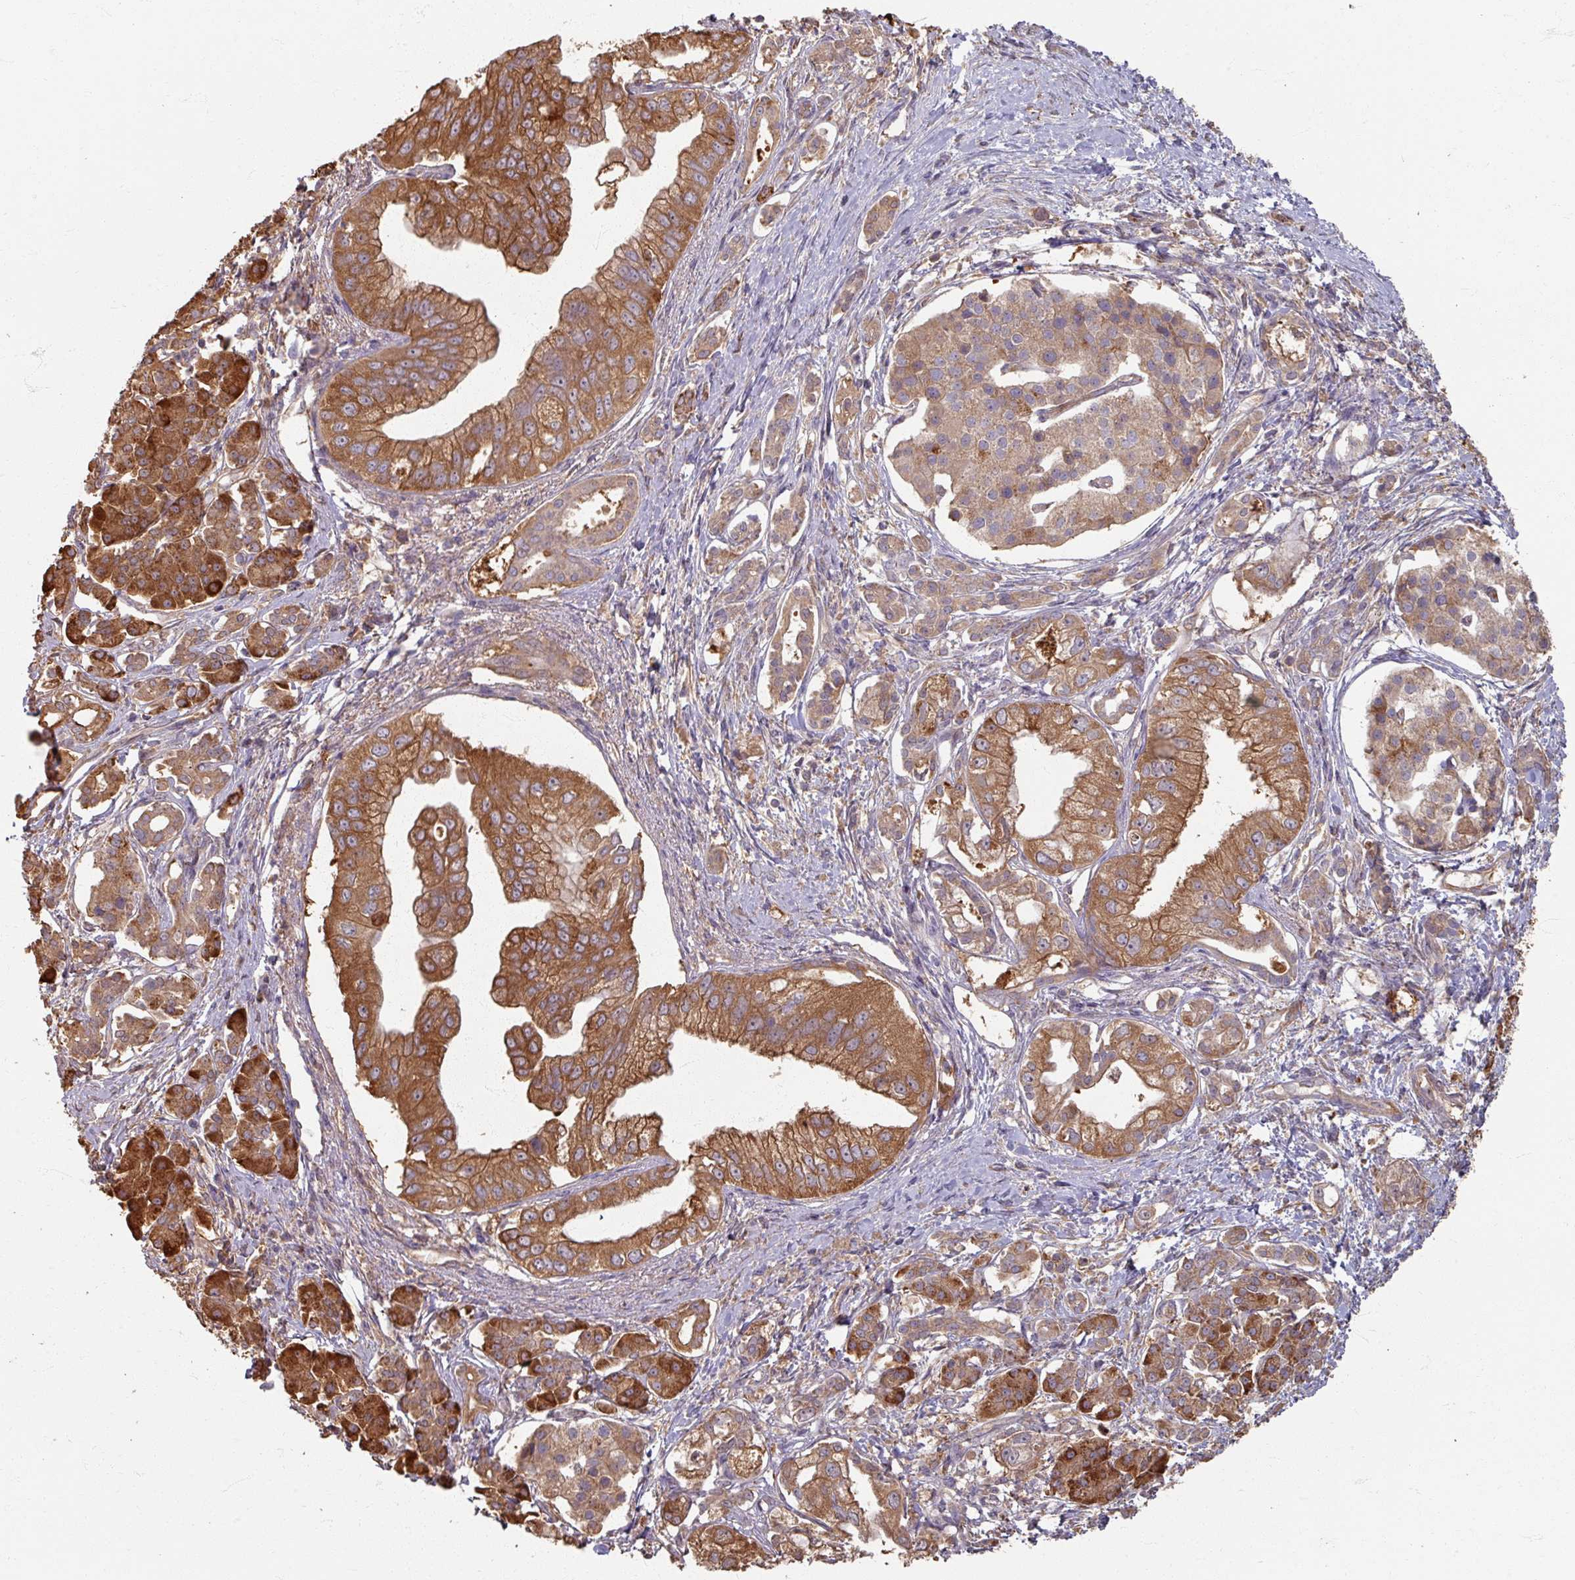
{"staining": {"intensity": "strong", "quantity": ">75%", "location": "cytoplasmic/membranous"}, "tissue": "pancreatic cancer", "cell_type": "Tumor cells", "image_type": "cancer", "snomed": [{"axis": "morphology", "description": "Adenocarcinoma, NOS"}, {"axis": "topography", "description": "Pancreas"}], "caption": "Immunohistochemical staining of human pancreatic adenocarcinoma demonstrates high levels of strong cytoplasmic/membranous protein positivity in approximately >75% of tumor cells.", "gene": "CCDC68", "patient": {"sex": "male", "age": 70}}